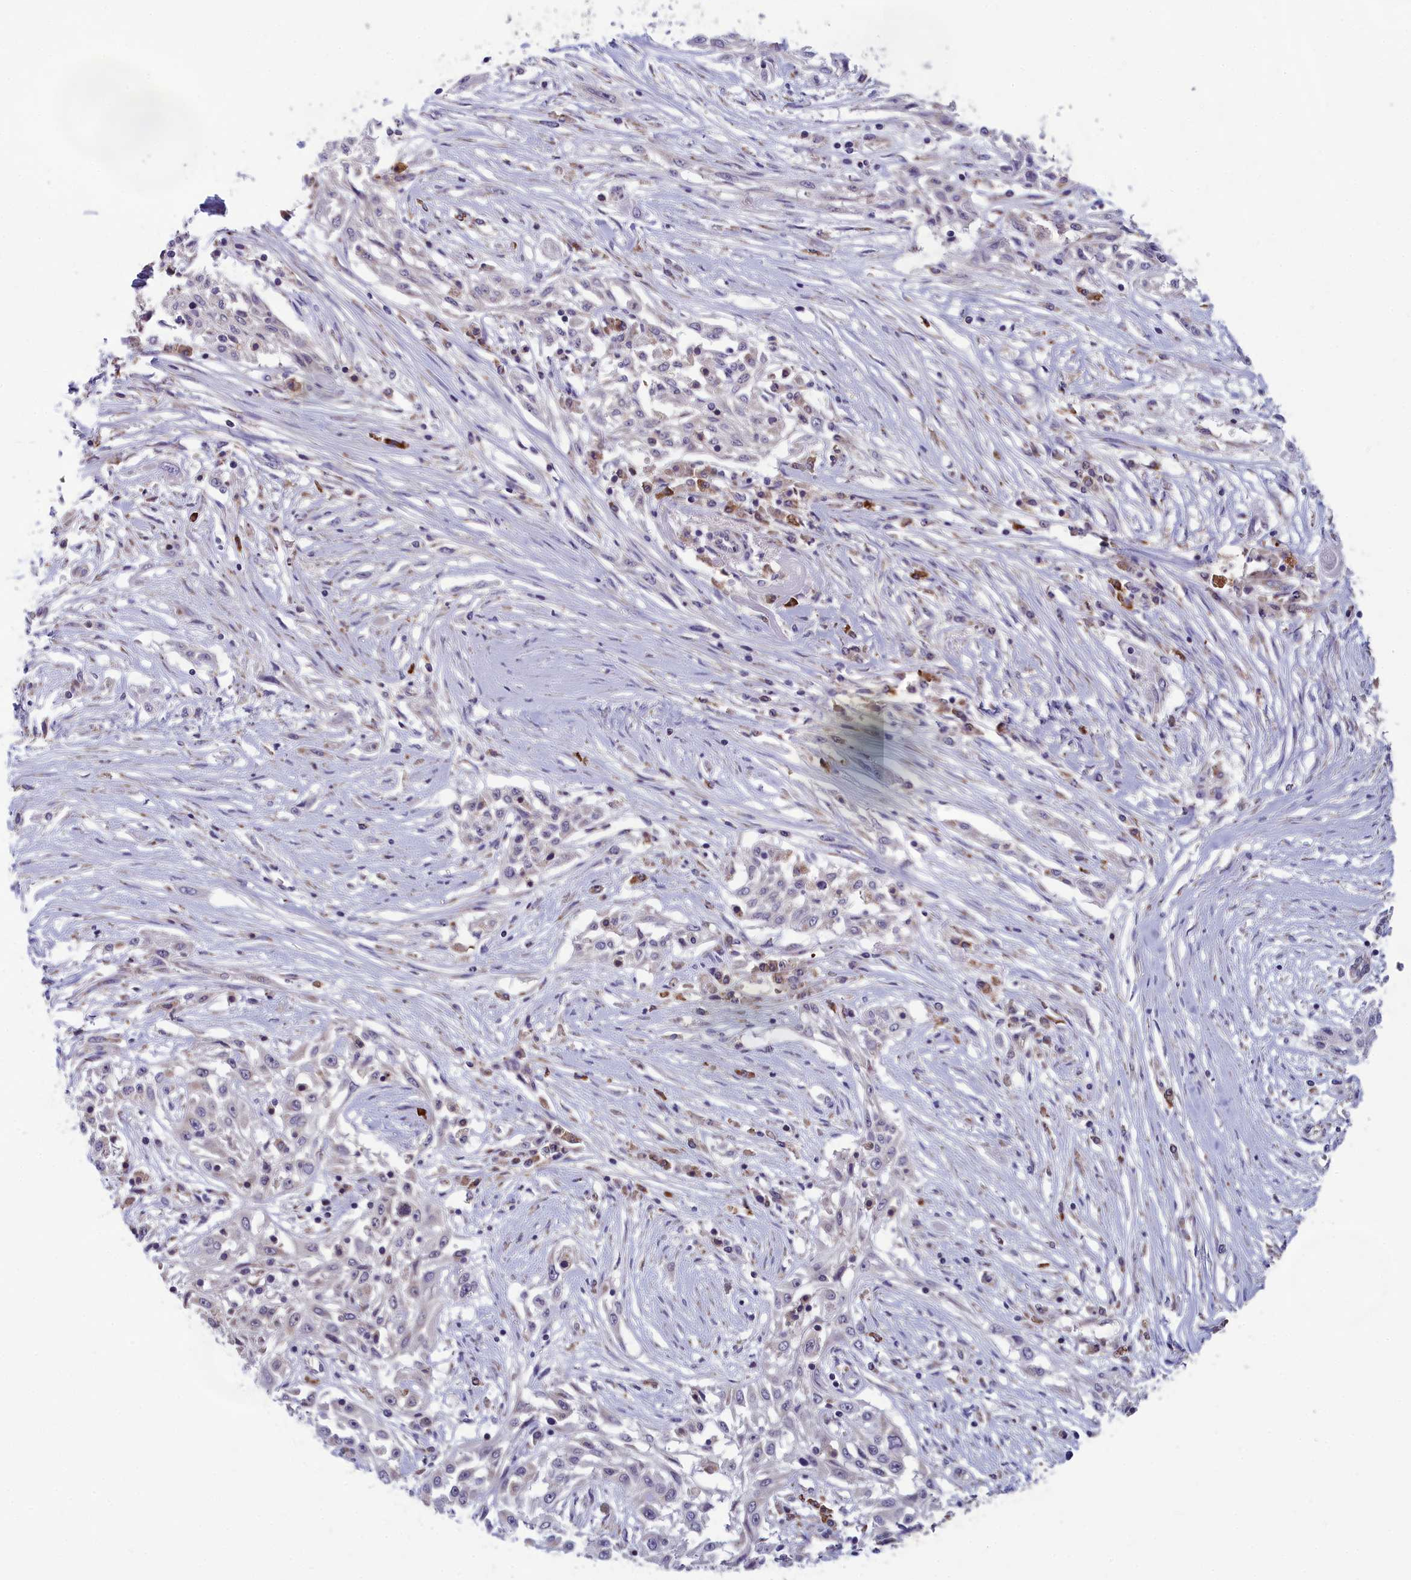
{"staining": {"intensity": "negative", "quantity": "none", "location": "none"}, "tissue": "skin cancer", "cell_type": "Tumor cells", "image_type": "cancer", "snomed": [{"axis": "morphology", "description": "Squamous cell carcinoma, NOS"}, {"axis": "morphology", "description": "Squamous cell carcinoma, metastatic, NOS"}, {"axis": "topography", "description": "Skin"}, {"axis": "topography", "description": "Lymph node"}], "caption": "Immunohistochemistry (IHC) of human skin metastatic squamous cell carcinoma shows no expression in tumor cells.", "gene": "MRI1", "patient": {"sex": "male", "age": 75}}